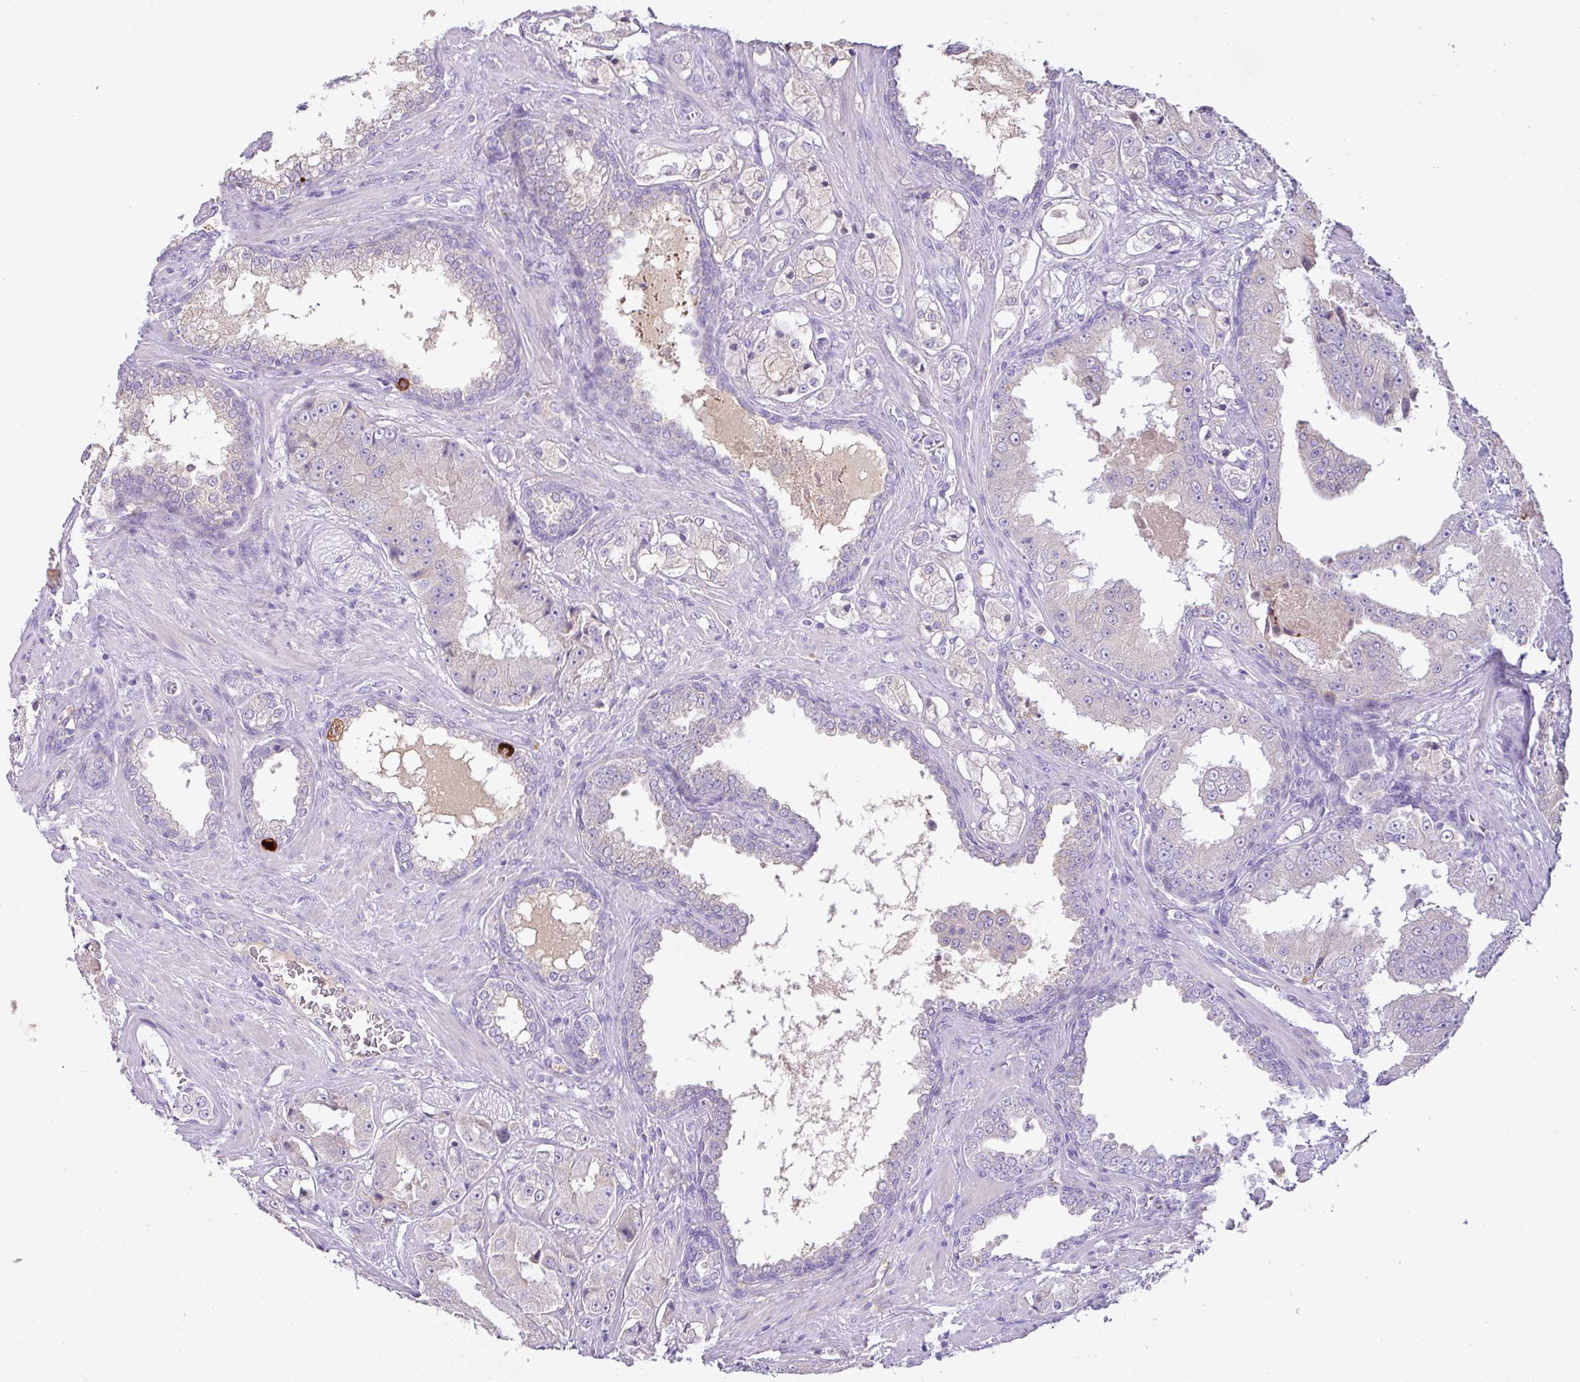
{"staining": {"intensity": "negative", "quantity": "none", "location": "none"}, "tissue": "prostate cancer", "cell_type": "Tumor cells", "image_type": "cancer", "snomed": [{"axis": "morphology", "description": "Adenocarcinoma, High grade"}, {"axis": "topography", "description": "Prostate"}], "caption": "DAB (3,3'-diaminobenzidine) immunohistochemical staining of adenocarcinoma (high-grade) (prostate) demonstrates no significant expression in tumor cells. The staining is performed using DAB brown chromogen with nuclei counter-stained in using hematoxylin.", "gene": "OR6C6", "patient": {"sex": "male", "age": 73}}